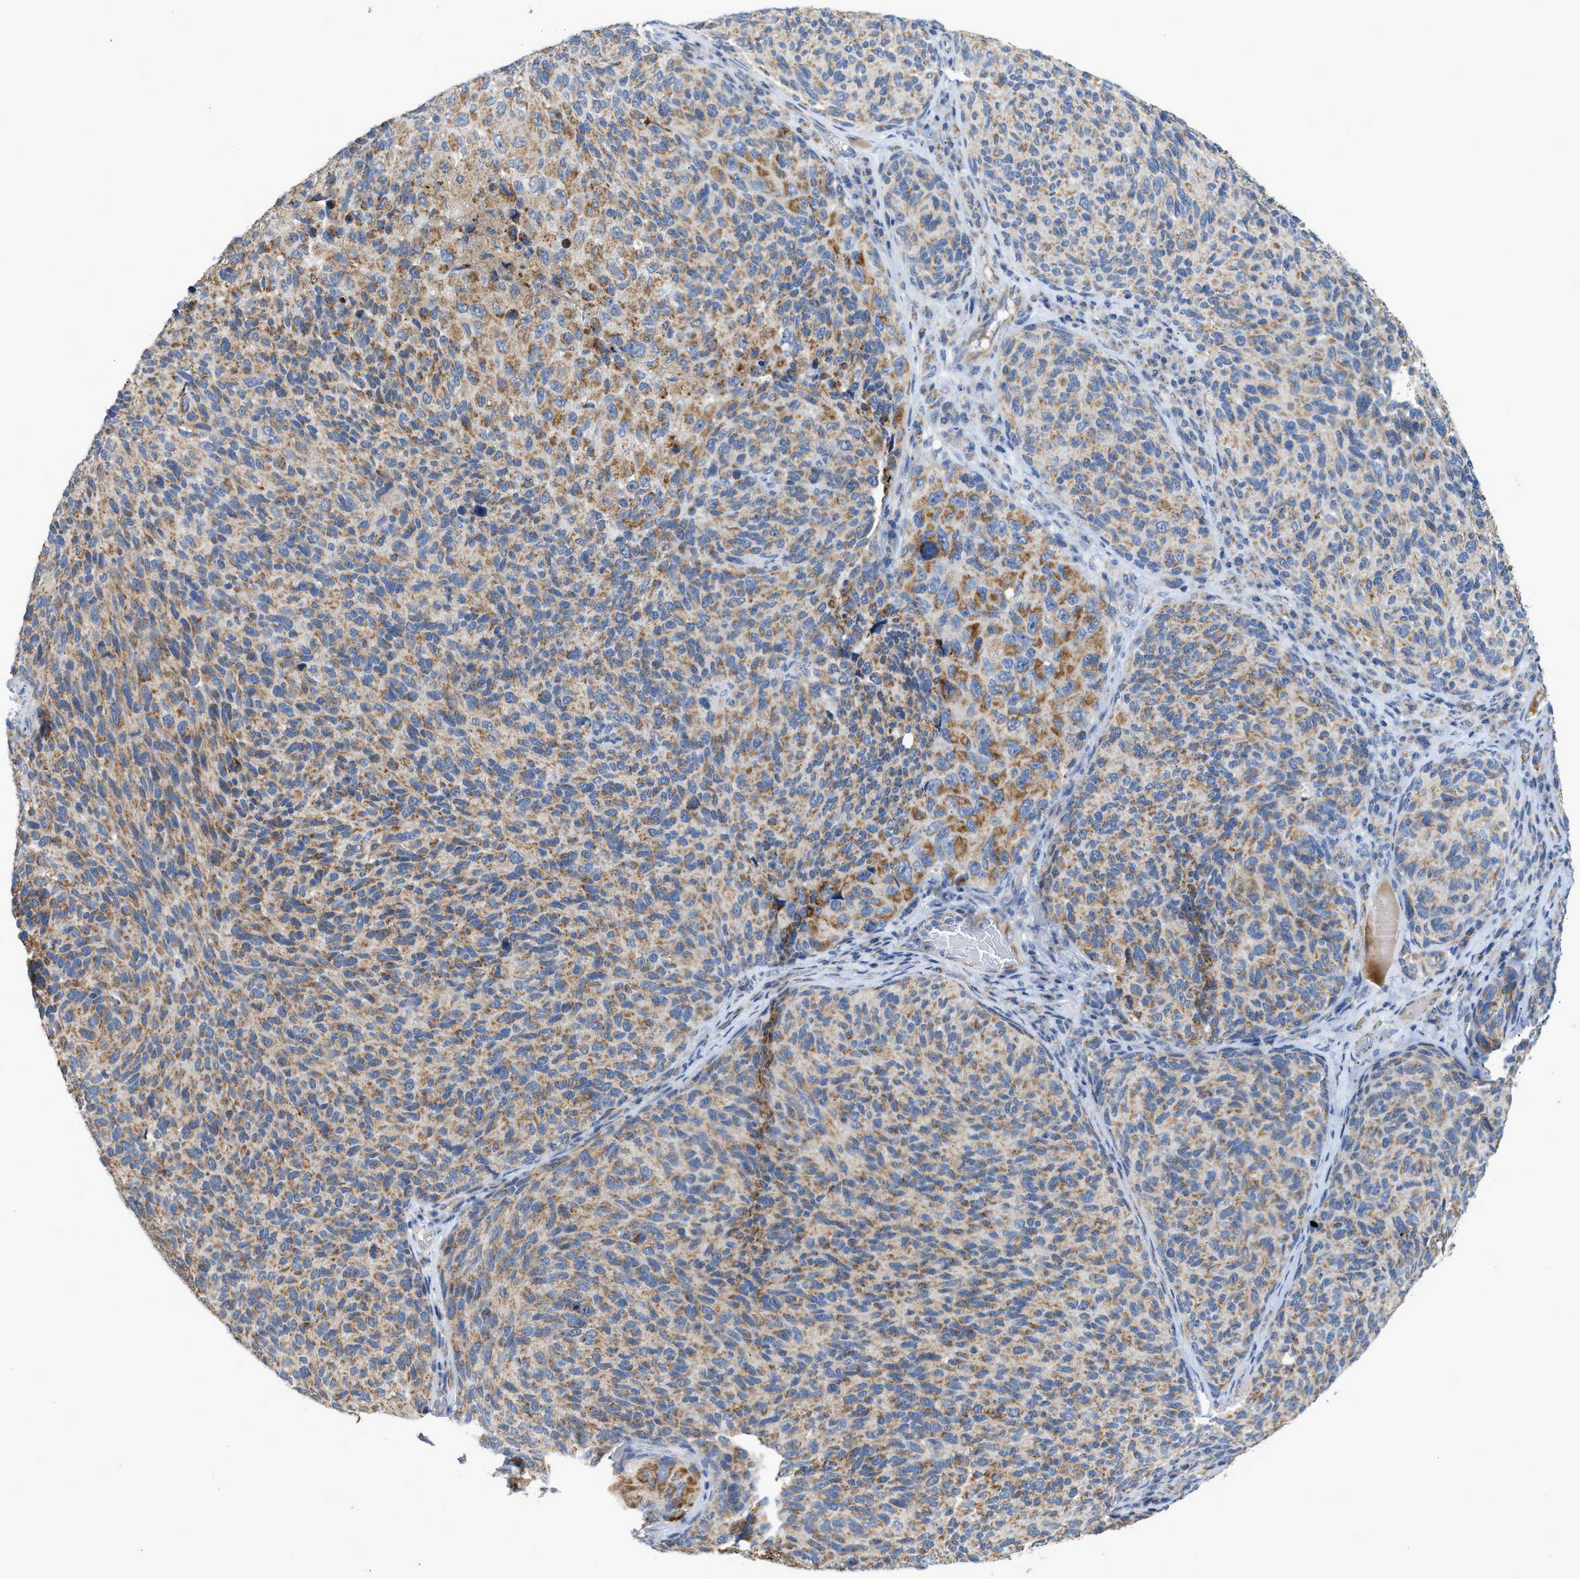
{"staining": {"intensity": "moderate", "quantity": ">75%", "location": "cytoplasmic/membranous"}, "tissue": "melanoma", "cell_type": "Tumor cells", "image_type": "cancer", "snomed": [{"axis": "morphology", "description": "Malignant melanoma, NOS"}, {"axis": "topography", "description": "Skin"}], "caption": "Brown immunohistochemical staining in melanoma shows moderate cytoplasmic/membranous expression in approximately >75% of tumor cells.", "gene": "GOT2", "patient": {"sex": "female", "age": 73}}